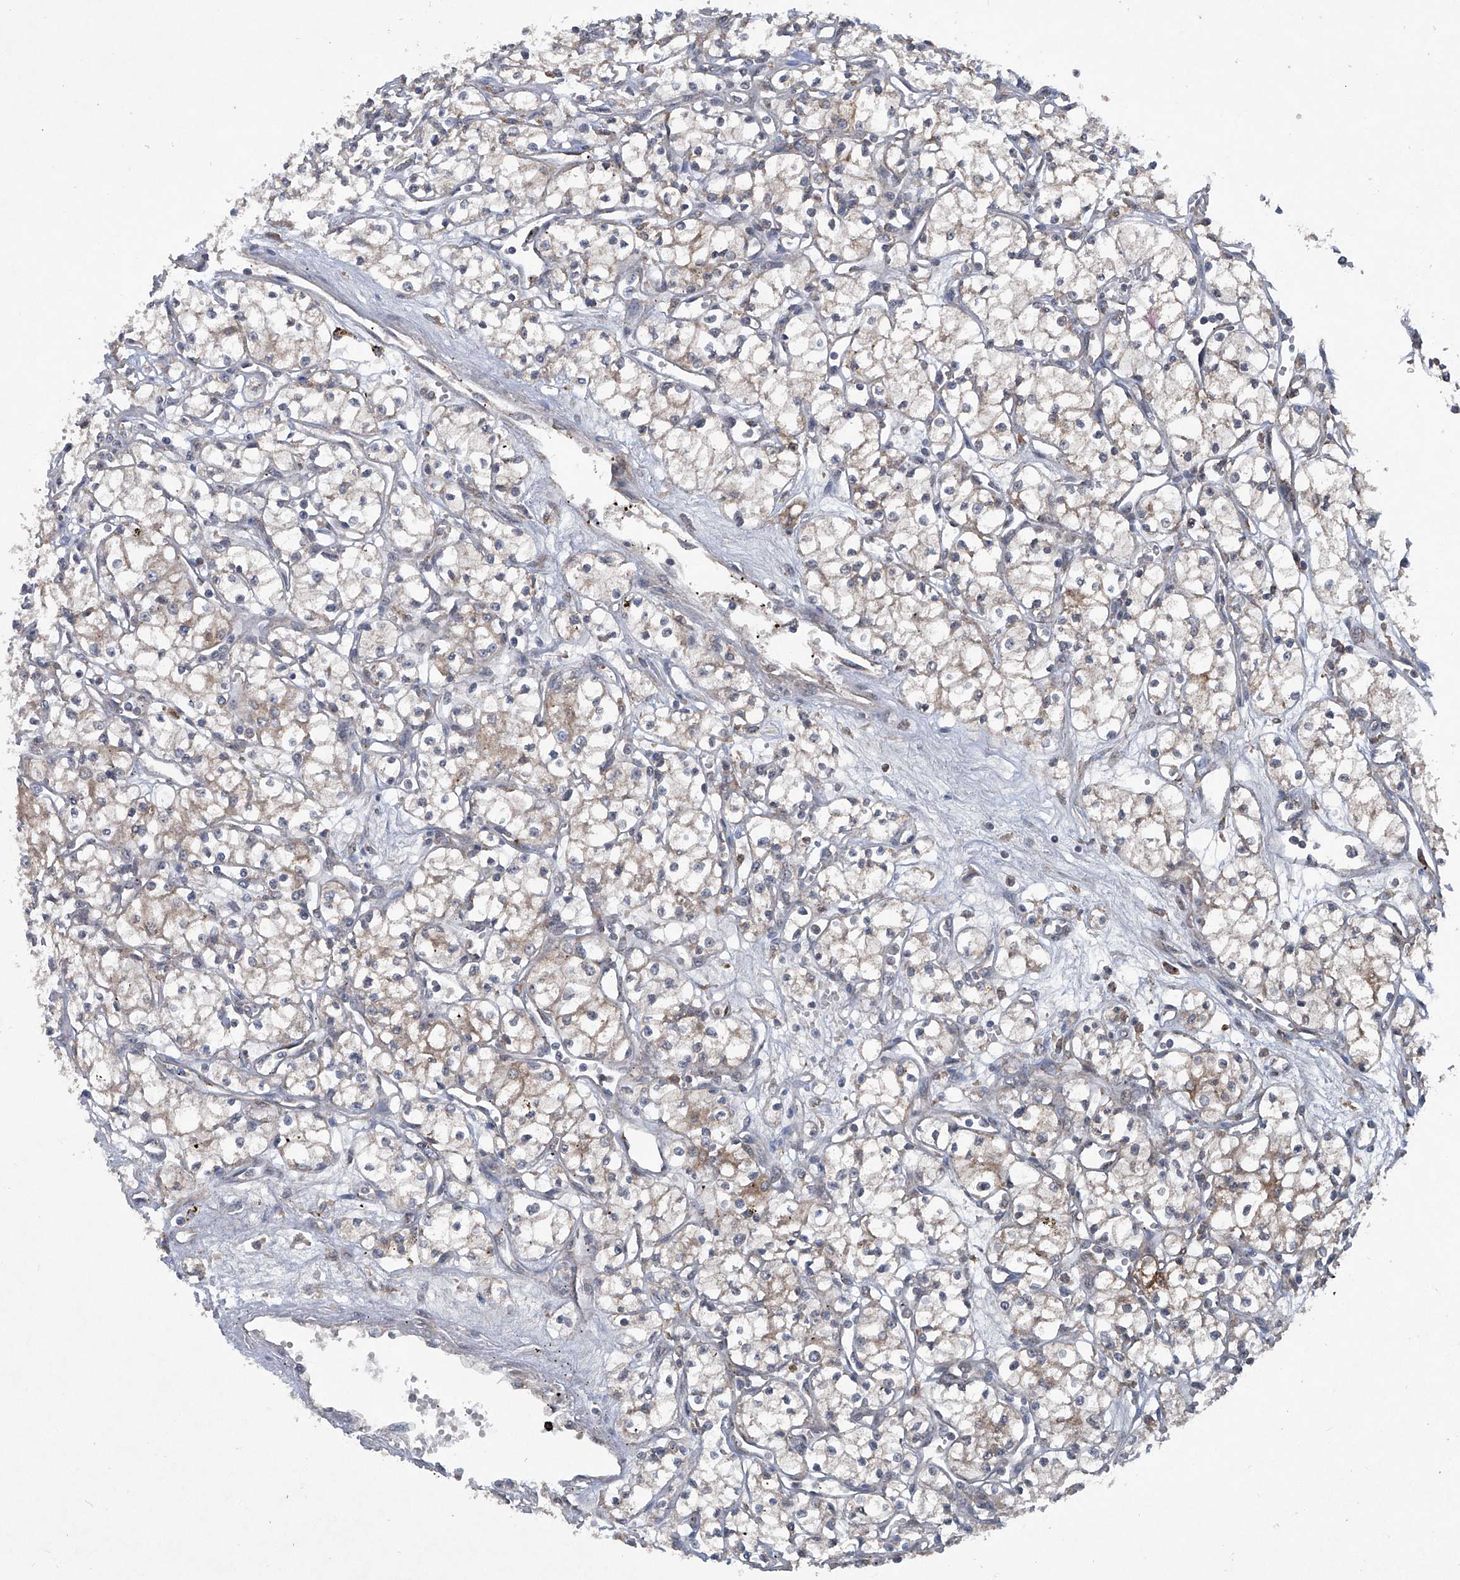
{"staining": {"intensity": "weak", "quantity": "25%-75%", "location": "cytoplasmic/membranous"}, "tissue": "renal cancer", "cell_type": "Tumor cells", "image_type": "cancer", "snomed": [{"axis": "morphology", "description": "Adenocarcinoma, NOS"}, {"axis": "topography", "description": "Kidney"}], "caption": "A high-resolution photomicrograph shows immunohistochemistry (IHC) staining of renal adenocarcinoma, which exhibits weak cytoplasmic/membranous staining in about 25%-75% of tumor cells.", "gene": "SUMF2", "patient": {"sex": "male", "age": 59}}